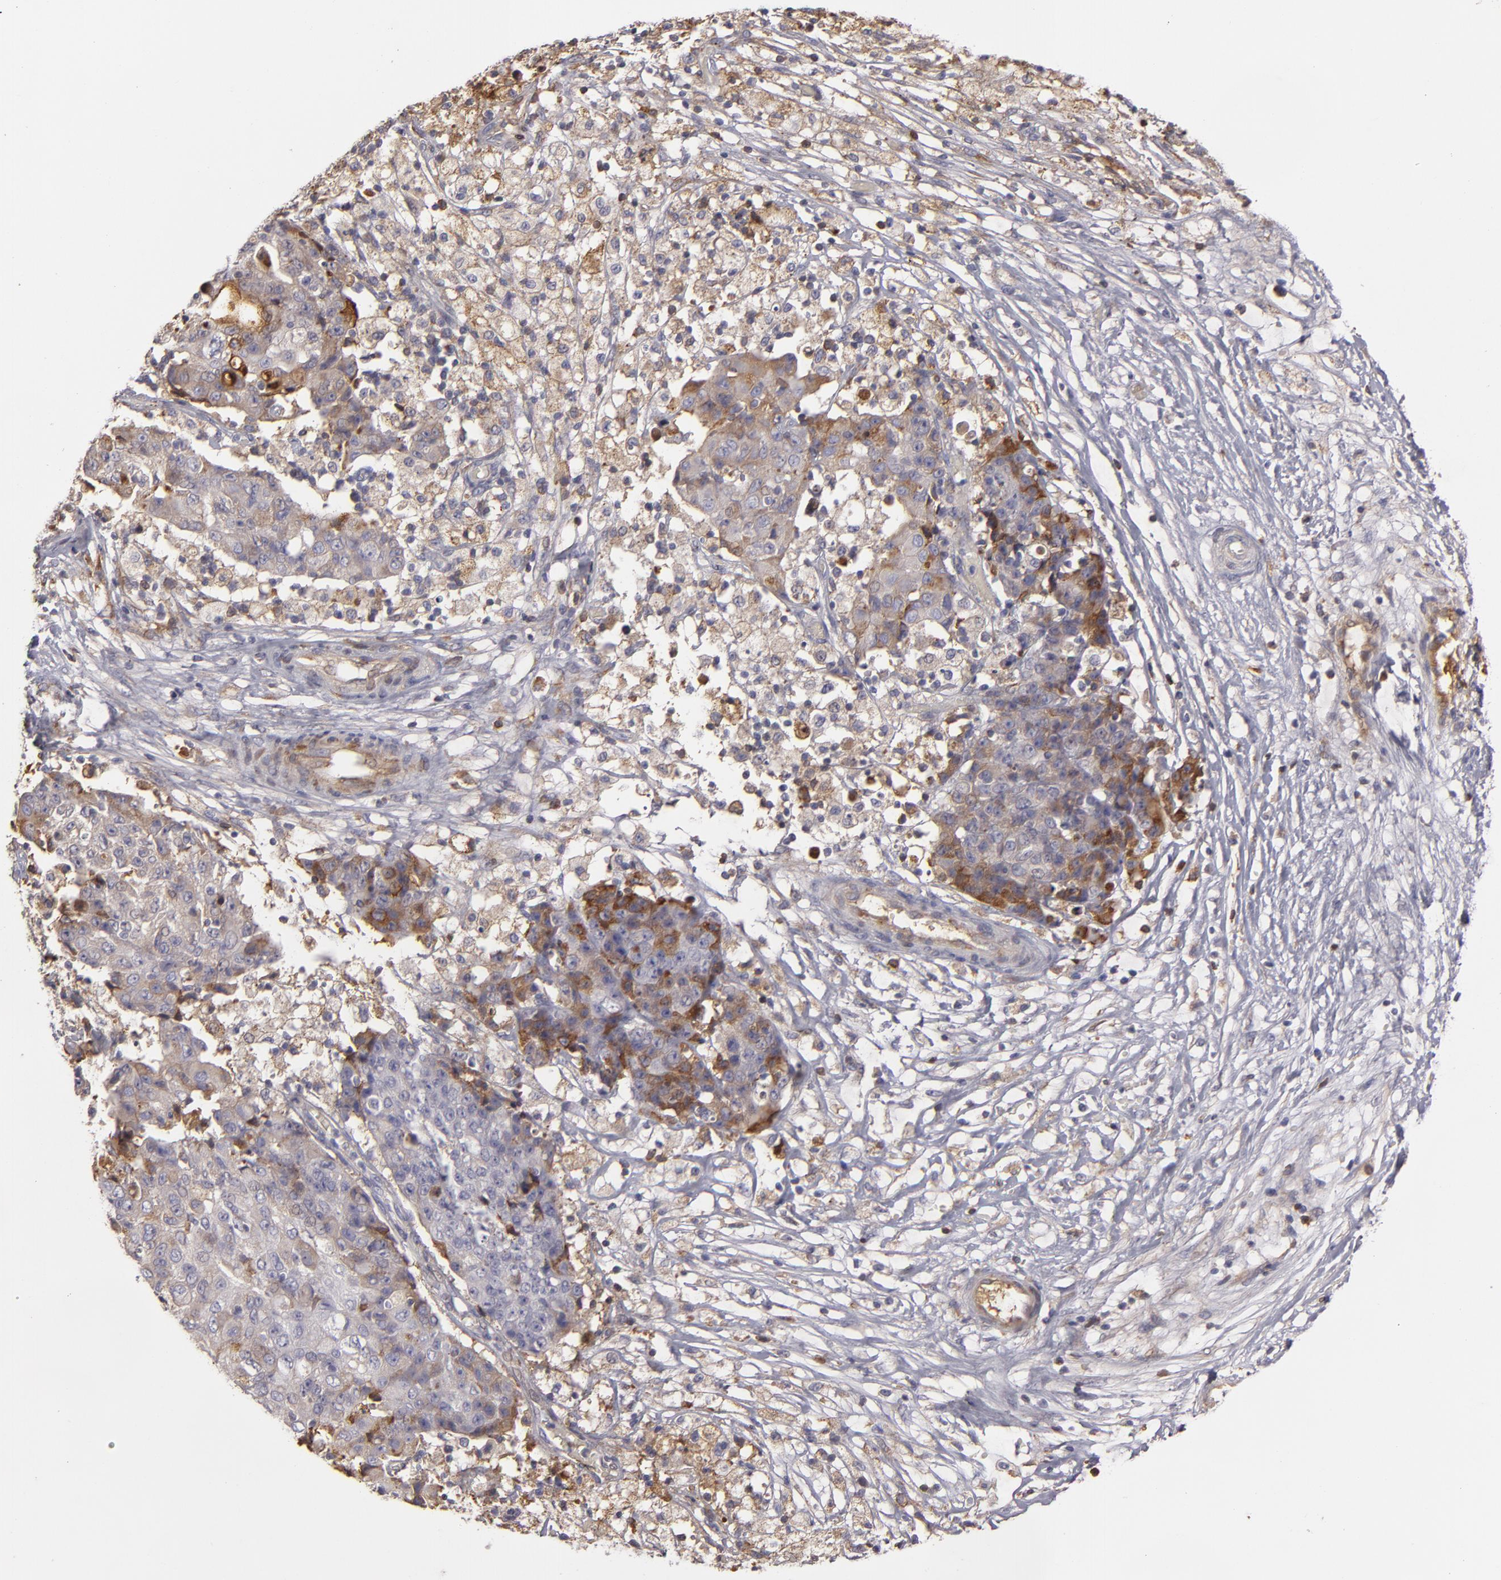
{"staining": {"intensity": "moderate", "quantity": "25%-75%", "location": "cytoplasmic/membranous"}, "tissue": "ovarian cancer", "cell_type": "Tumor cells", "image_type": "cancer", "snomed": [{"axis": "morphology", "description": "Carcinoma, endometroid"}, {"axis": "topography", "description": "Ovary"}], "caption": "An image showing moderate cytoplasmic/membranous expression in approximately 25%-75% of tumor cells in ovarian cancer, as visualized by brown immunohistochemical staining.", "gene": "CFB", "patient": {"sex": "female", "age": 42}}